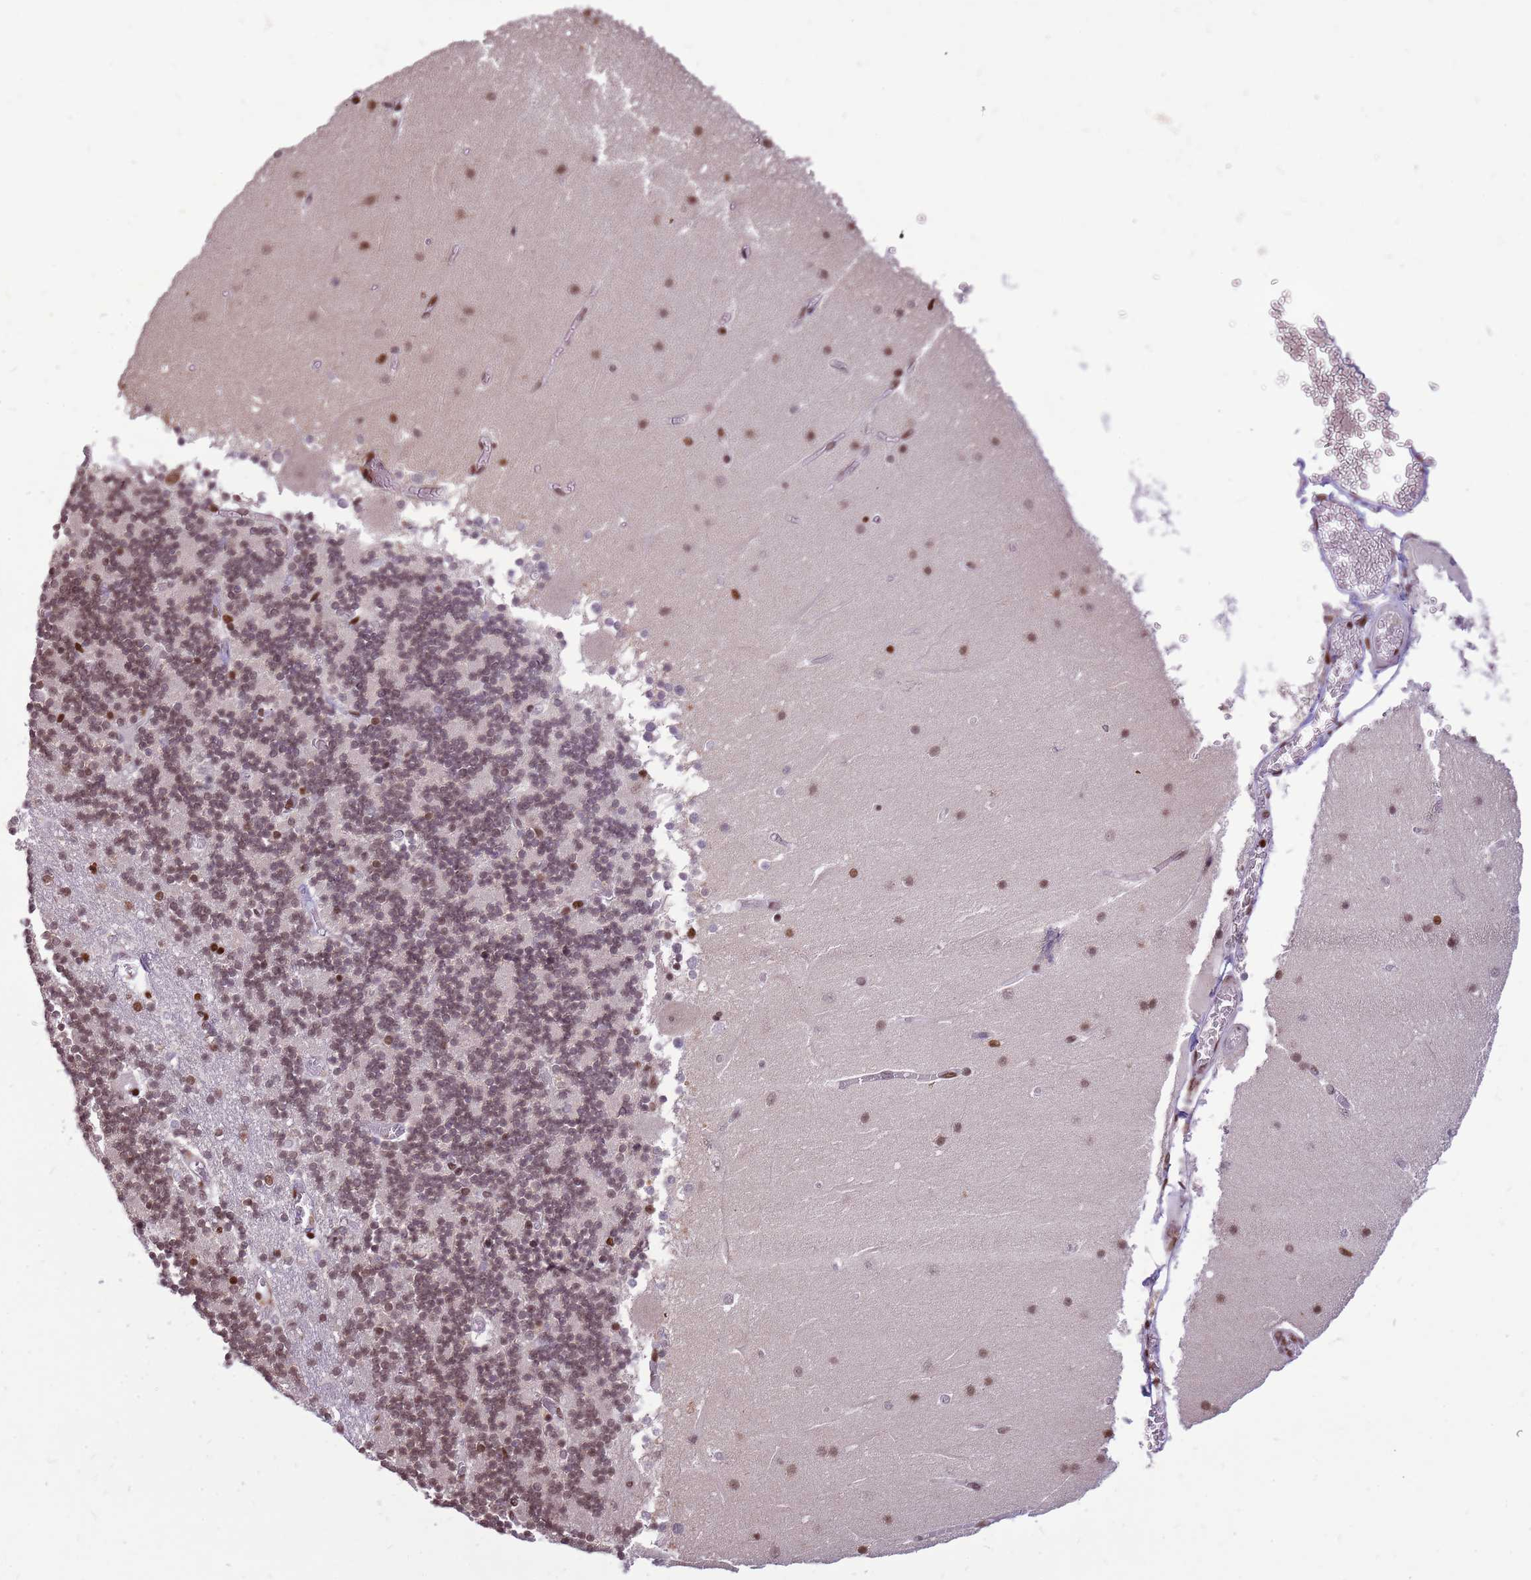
{"staining": {"intensity": "moderate", "quantity": ">75%", "location": "nuclear"}, "tissue": "cerebellum", "cell_type": "Cells in granular layer", "image_type": "normal", "snomed": [{"axis": "morphology", "description": "Normal tissue, NOS"}, {"axis": "topography", "description": "Cerebellum"}], "caption": "Immunohistochemistry micrograph of normal cerebellum: human cerebellum stained using immunohistochemistry (IHC) demonstrates medium levels of moderate protein expression localized specifically in the nuclear of cells in granular layer, appearing as a nuclear brown color.", "gene": "WASHC4", "patient": {"sex": "female", "age": 28}}